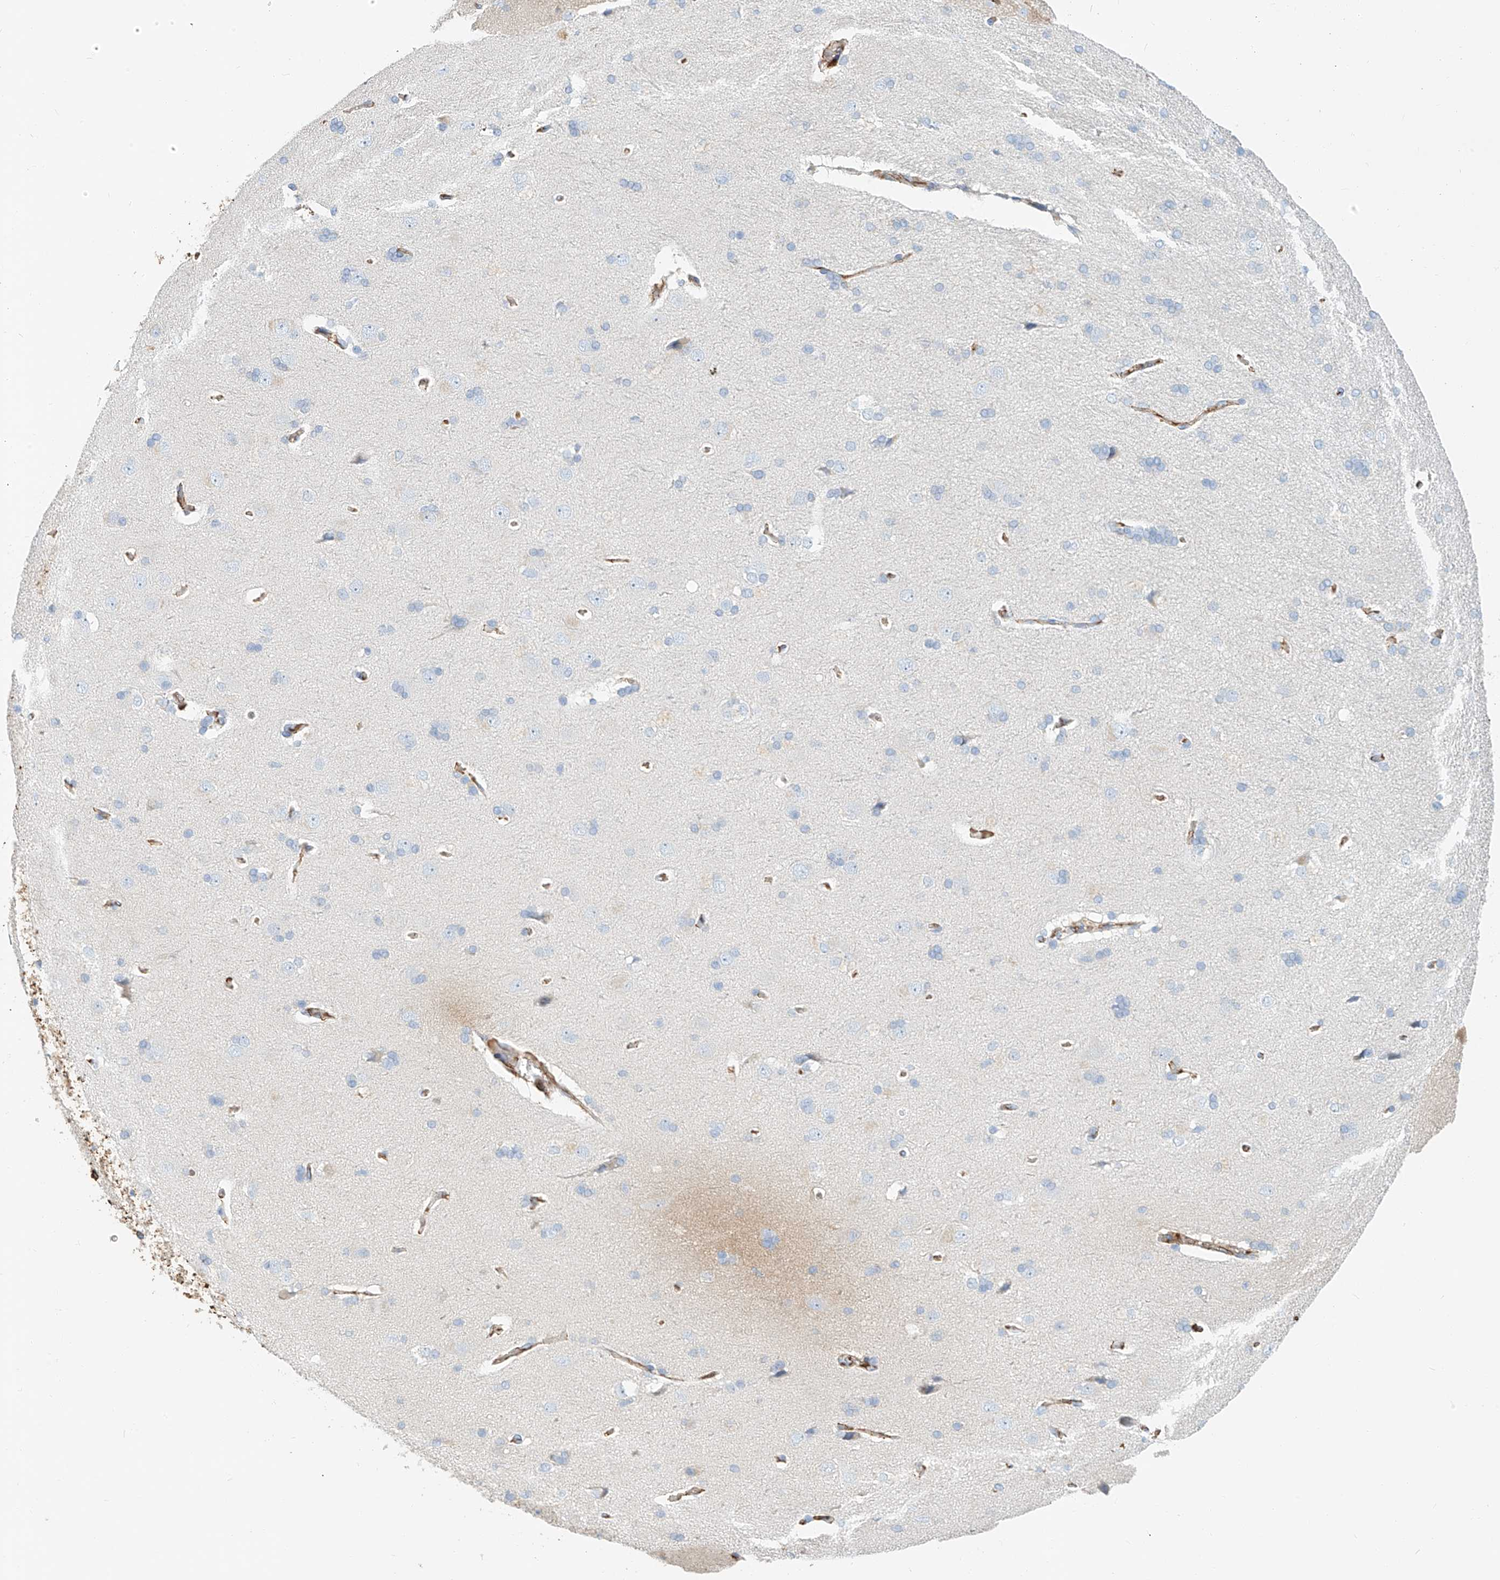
{"staining": {"intensity": "moderate", "quantity": "25%-75%", "location": "cytoplasmic/membranous"}, "tissue": "cerebral cortex", "cell_type": "Endothelial cells", "image_type": "normal", "snomed": [{"axis": "morphology", "description": "Normal tissue, NOS"}, {"axis": "topography", "description": "Cerebral cortex"}], "caption": "DAB (3,3'-diaminobenzidine) immunohistochemical staining of benign human cerebral cortex shows moderate cytoplasmic/membranous protein staining in approximately 25%-75% of endothelial cells.", "gene": "ZFP30", "patient": {"sex": "male", "age": 62}}